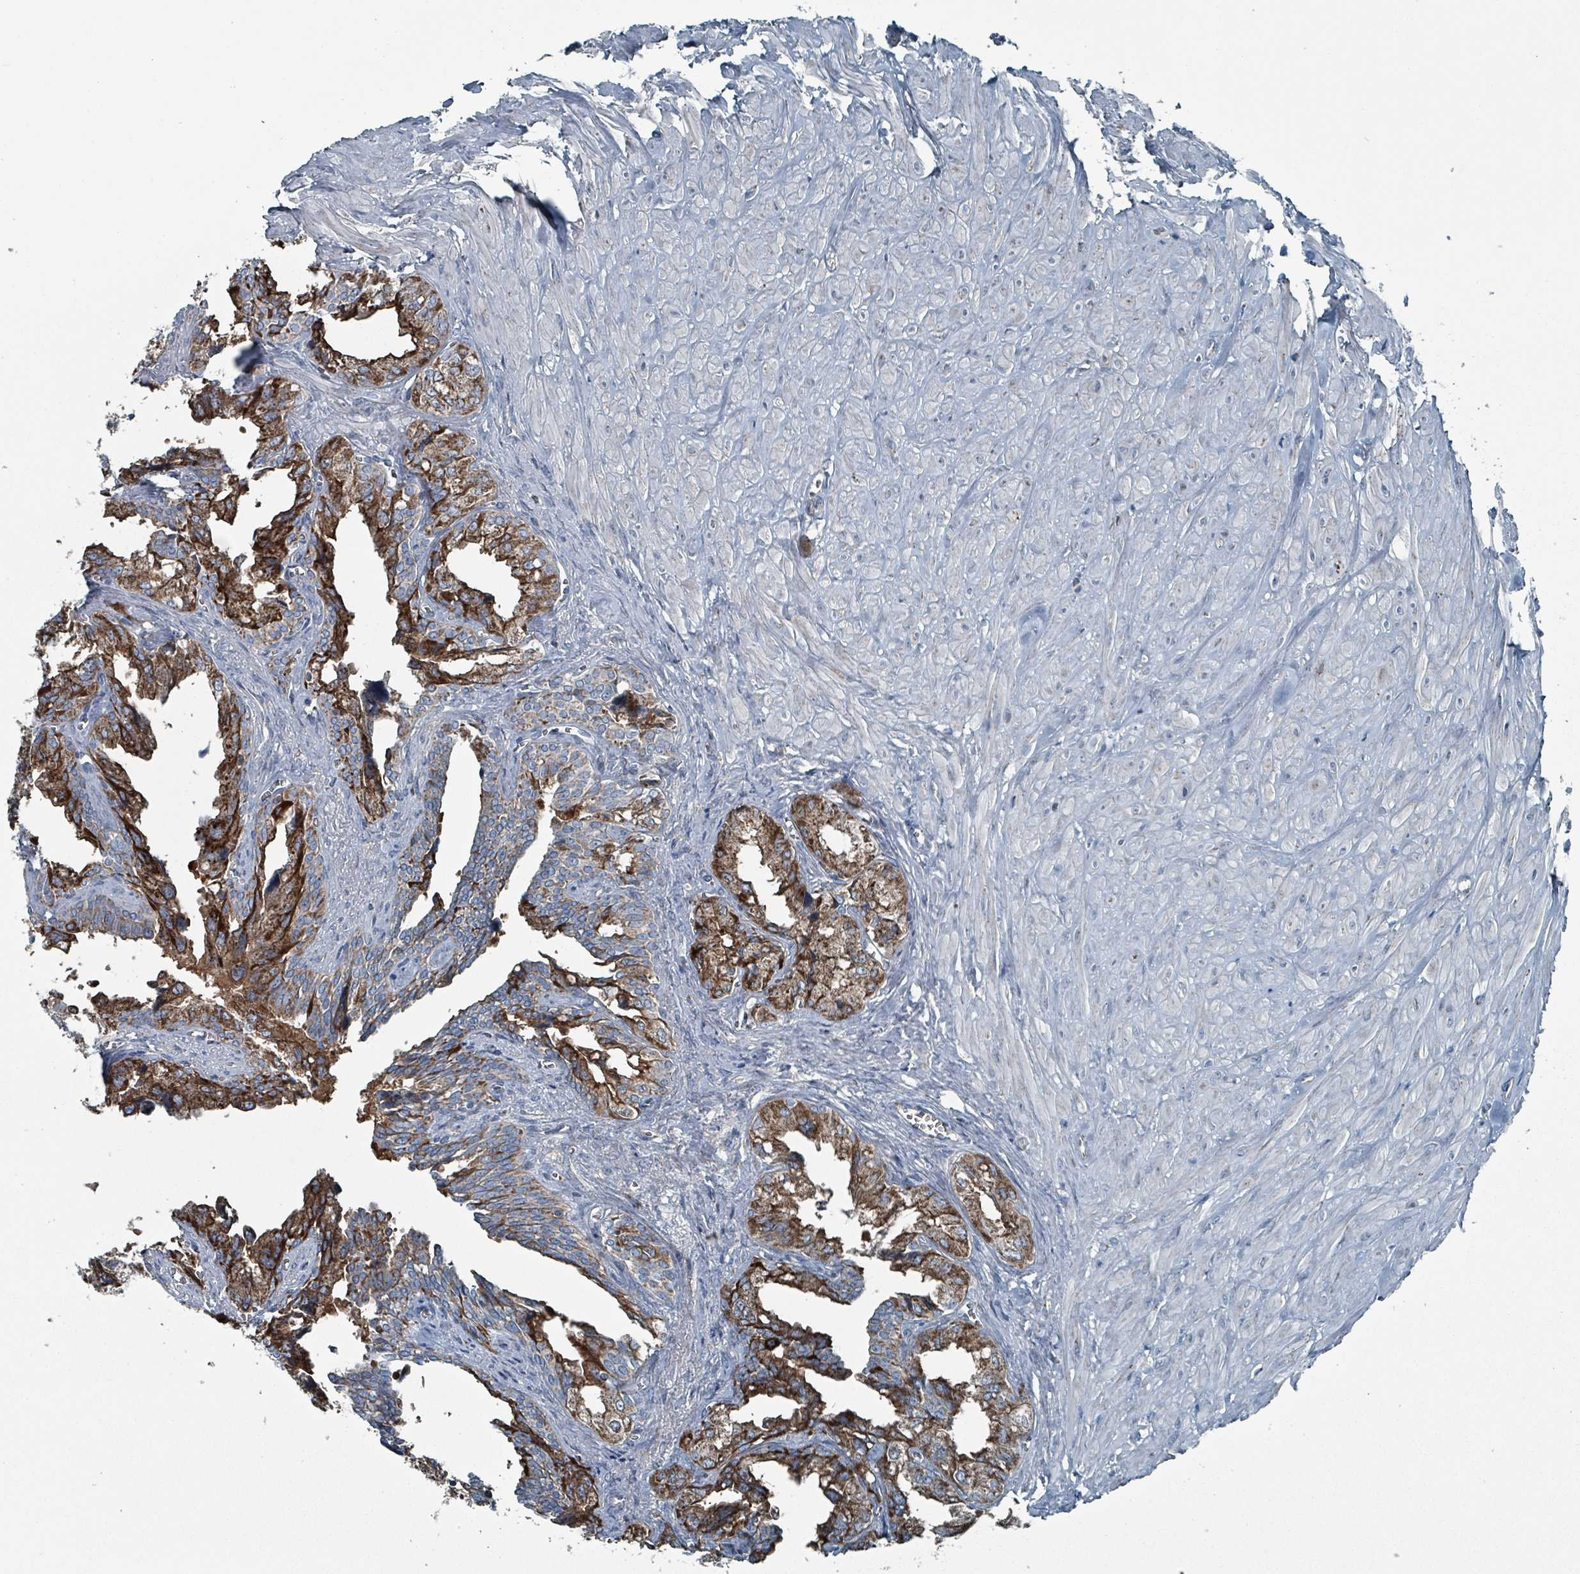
{"staining": {"intensity": "strong", "quantity": ">75%", "location": "cytoplasmic/membranous"}, "tissue": "seminal vesicle", "cell_type": "Glandular cells", "image_type": "normal", "snomed": [{"axis": "morphology", "description": "Normal tissue, NOS"}, {"axis": "topography", "description": "Seminal veicle"}], "caption": "A high amount of strong cytoplasmic/membranous staining is seen in approximately >75% of glandular cells in normal seminal vesicle.", "gene": "ABHD18", "patient": {"sex": "male", "age": 67}}